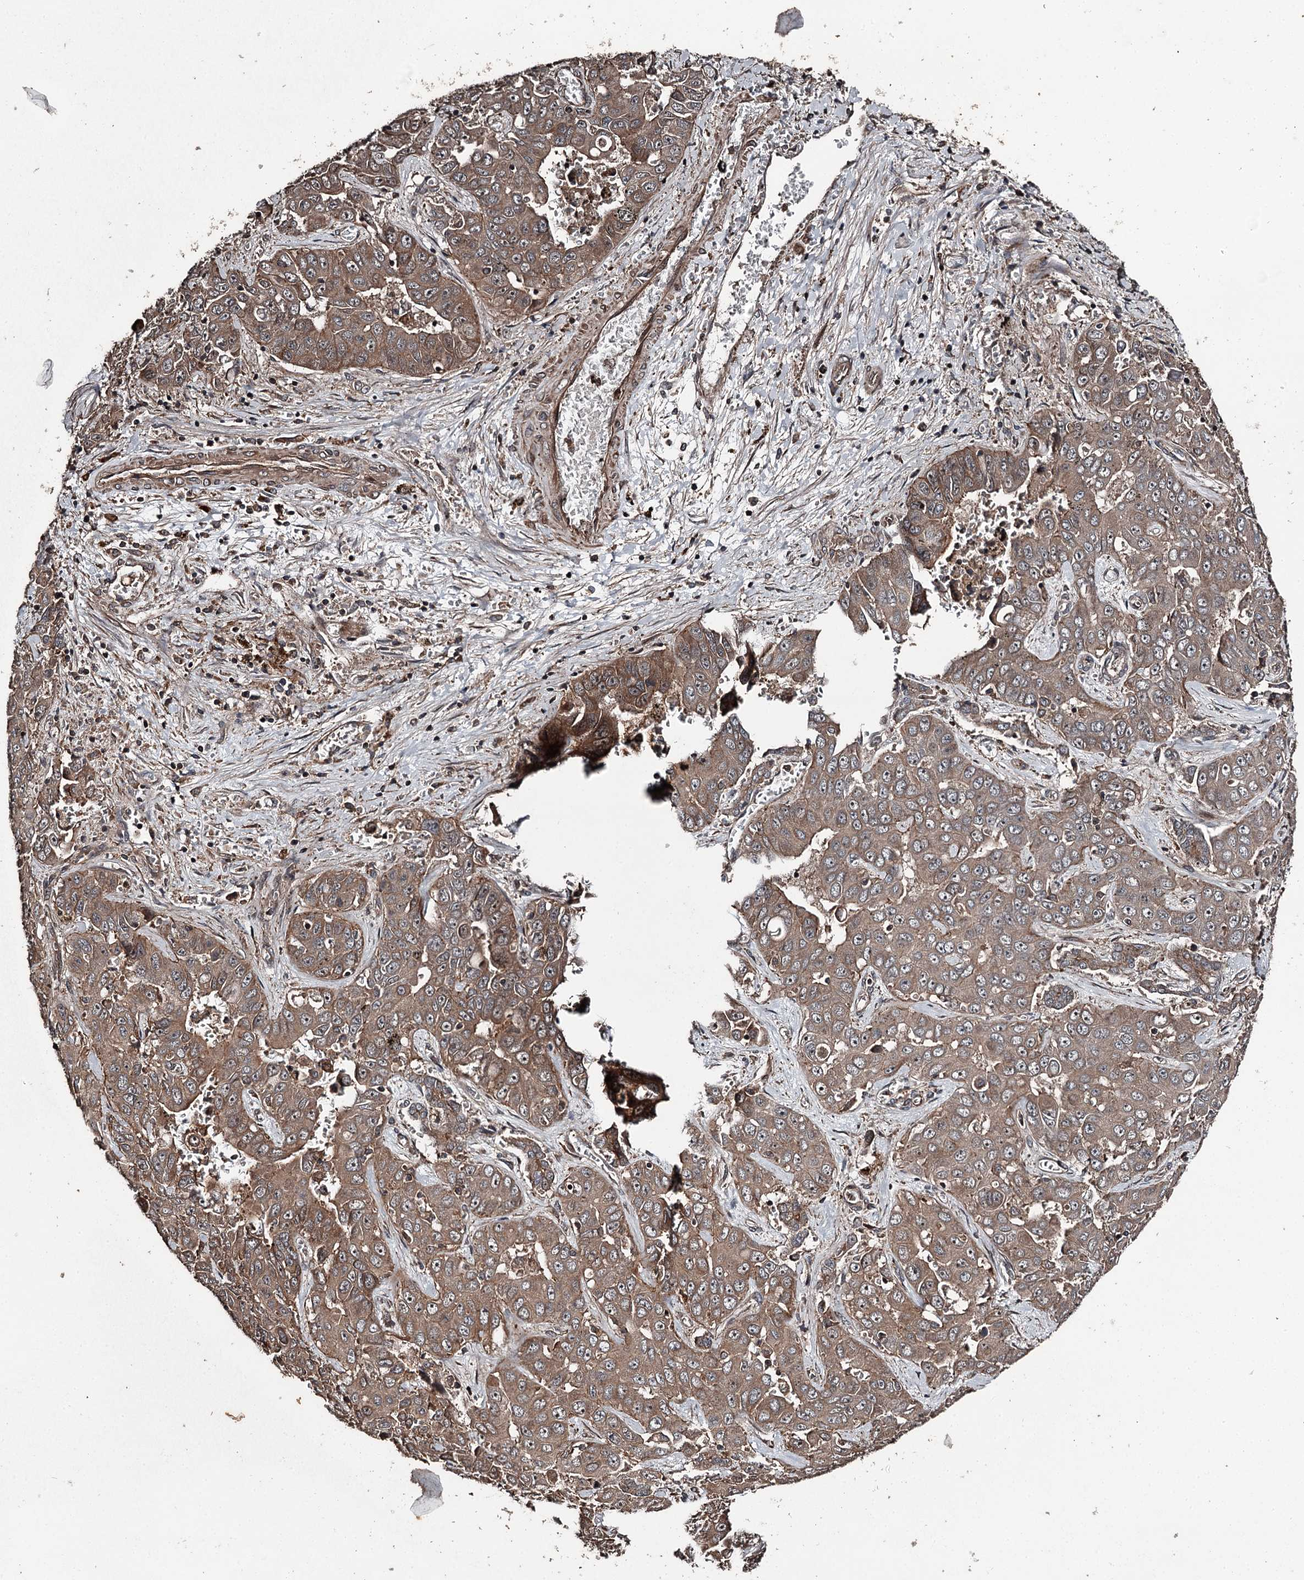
{"staining": {"intensity": "moderate", "quantity": ">75%", "location": "cytoplasmic/membranous"}, "tissue": "liver cancer", "cell_type": "Tumor cells", "image_type": "cancer", "snomed": [{"axis": "morphology", "description": "Cholangiocarcinoma"}, {"axis": "topography", "description": "Liver"}], "caption": "This is an image of IHC staining of liver cancer, which shows moderate positivity in the cytoplasmic/membranous of tumor cells.", "gene": "RAB21", "patient": {"sex": "female", "age": 52}}